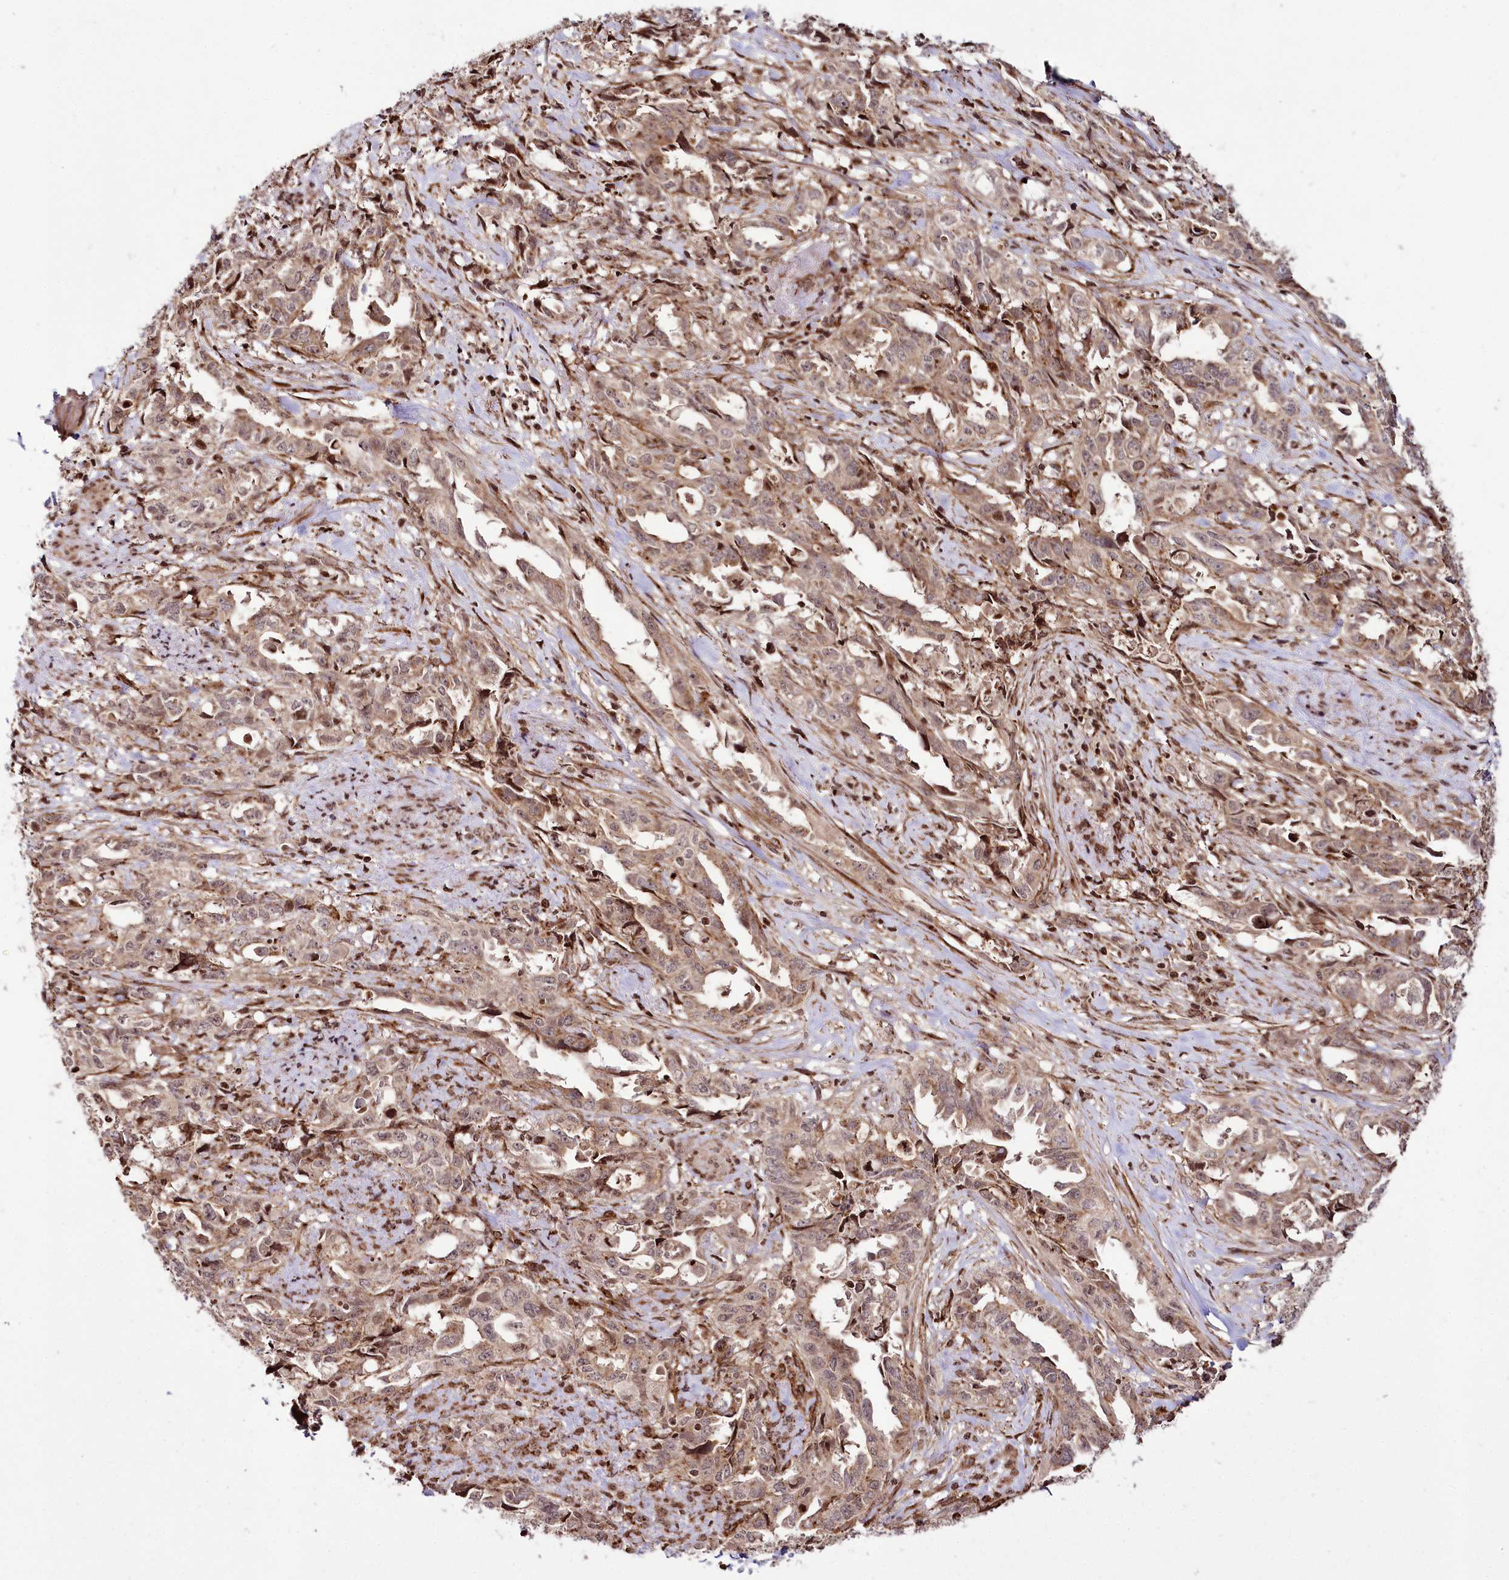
{"staining": {"intensity": "weak", "quantity": "<25%", "location": "cytoplasmic/membranous,nuclear"}, "tissue": "endometrial cancer", "cell_type": "Tumor cells", "image_type": "cancer", "snomed": [{"axis": "morphology", "description": "Adenocarcinoma, NOS"}, {"axis": "topography", "description": "Endometrium"}], "caption": "Human endometrial cancer (adenocarcinoma) stained for a protein using immunohistochemistry (IHC) reveals no positivity in tumor cells.", "gene": "HOXC8", "patient": {"sex": "female", "age": 65}}